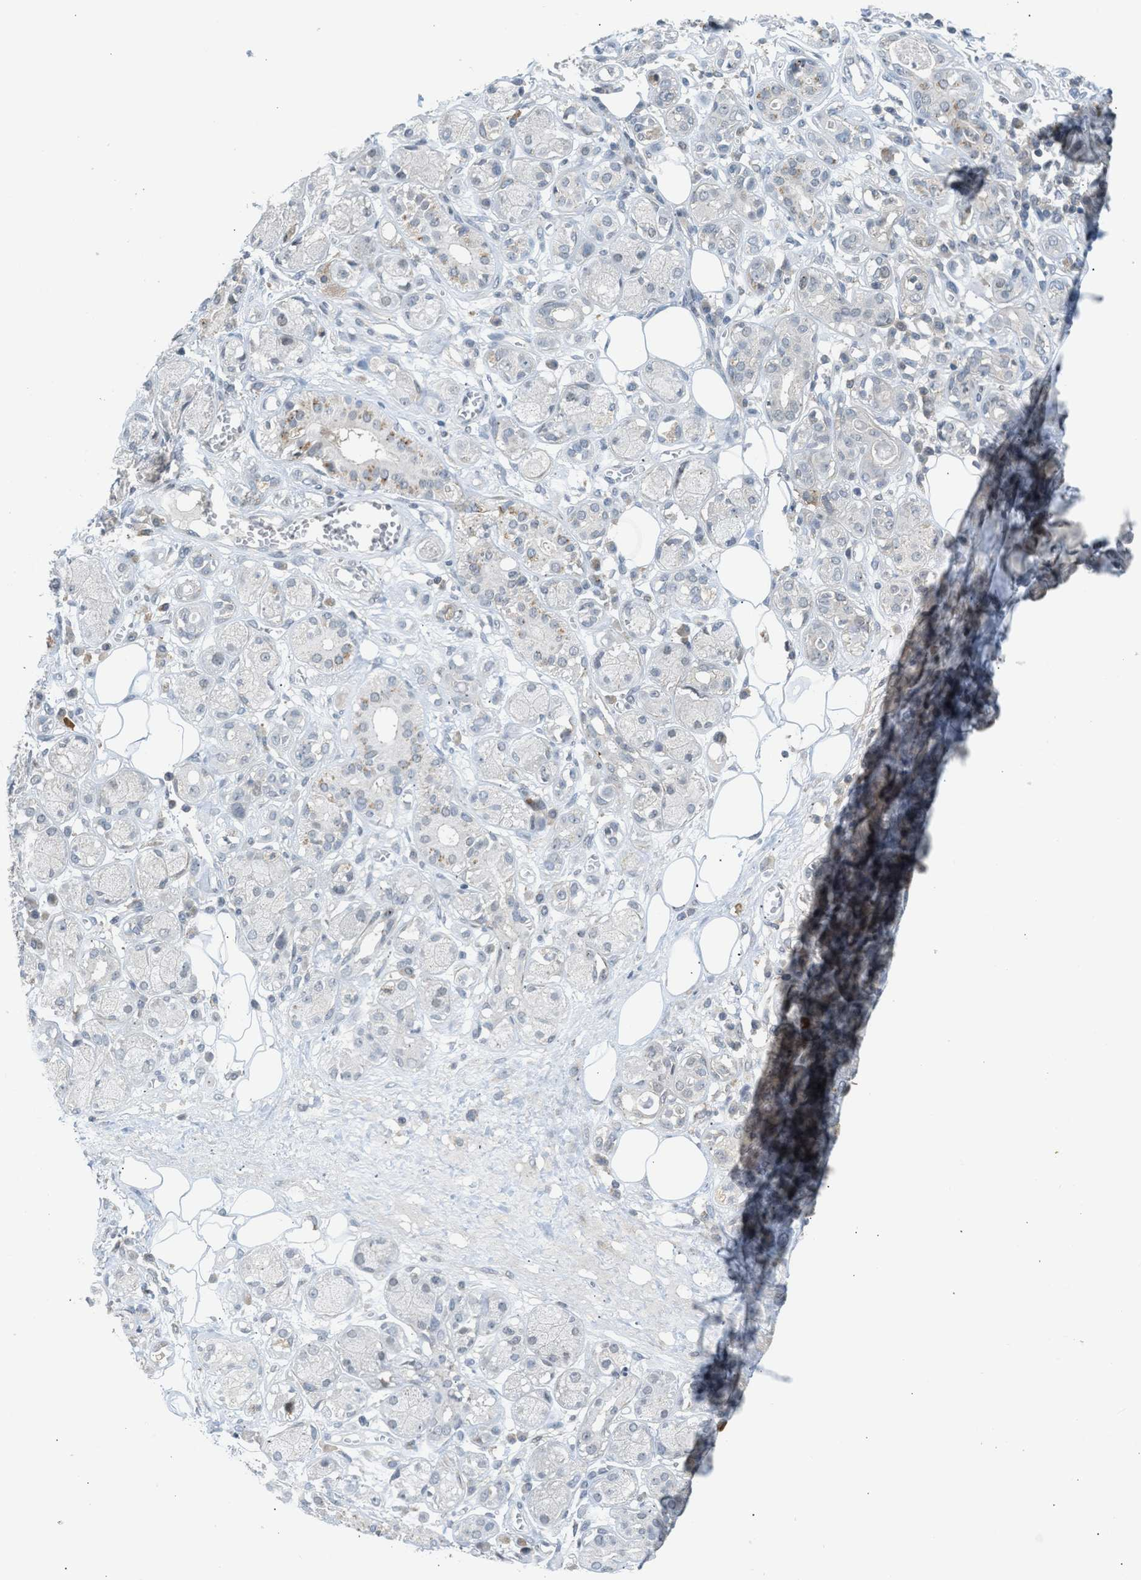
{"staining": {"intensity": "negative", "quantity": "none", "location": "none"}, "tissue": "adipose tissue", "cell_type": "Adipocytes", "image_type": "normal", "snomed": [{"axis": "morphology", "description": "Normal tissue, NOS"}, {"axis": "morphology", "description": "Inflammation, NOS"}, {"axis": "topography", "description": "Salivary gland"}, {"axis": "topography", "description": "Peripheral nerve tissue"}], "caption": "A high-resolution micrograph shows IHC staining of normal adipose tissue, which demonstrates no significant staining in adipocytes. Nuclei are stained in blue.", "gene": "TTBK2", "patient": {"sex": "female", "age": 75}}